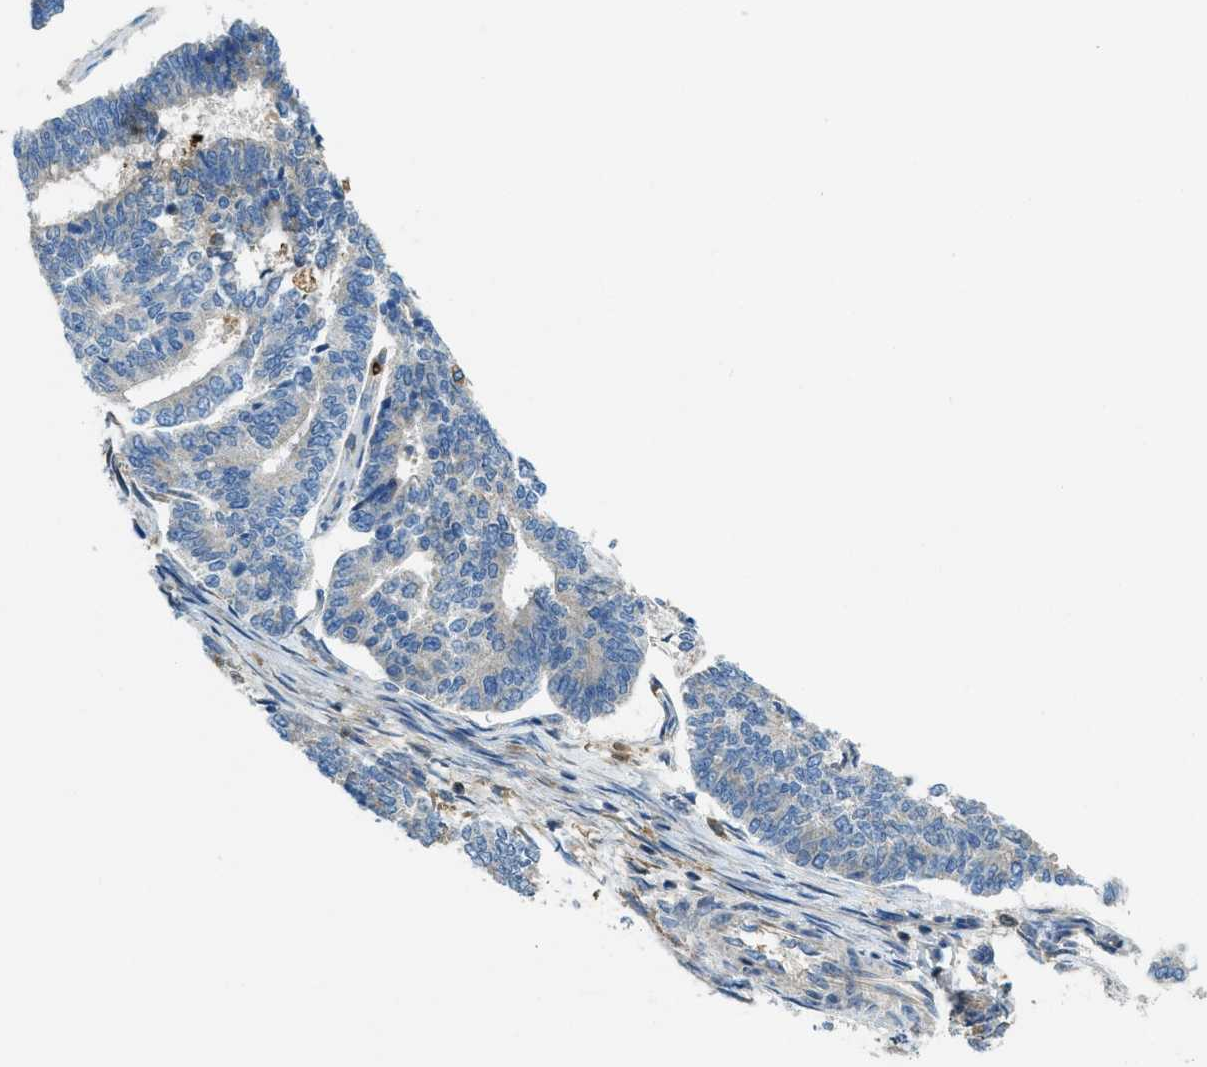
{"staining": {"intensity": "negative", "quantity": "none", "location": "none"}, "tissue": "endometrial cancer", "cell_type": "Tumor cells", "image_type": "cancer", "snomed": [{"axis": "morphology", "description": "Adenocarcinoma, NOS"}, {"axis": "topography", "description": "Endometrium"}], "caption": "Endometrial cancer was stained to show a protein in brown. There is no significant staining in tumor cells. (Brightfield microscopy of DAB (3,3'-diaminobenzidine) immunohistochemistry at high magnification).", "gene": "RFFL", "patient": {"sex": "female", "age": 70}}